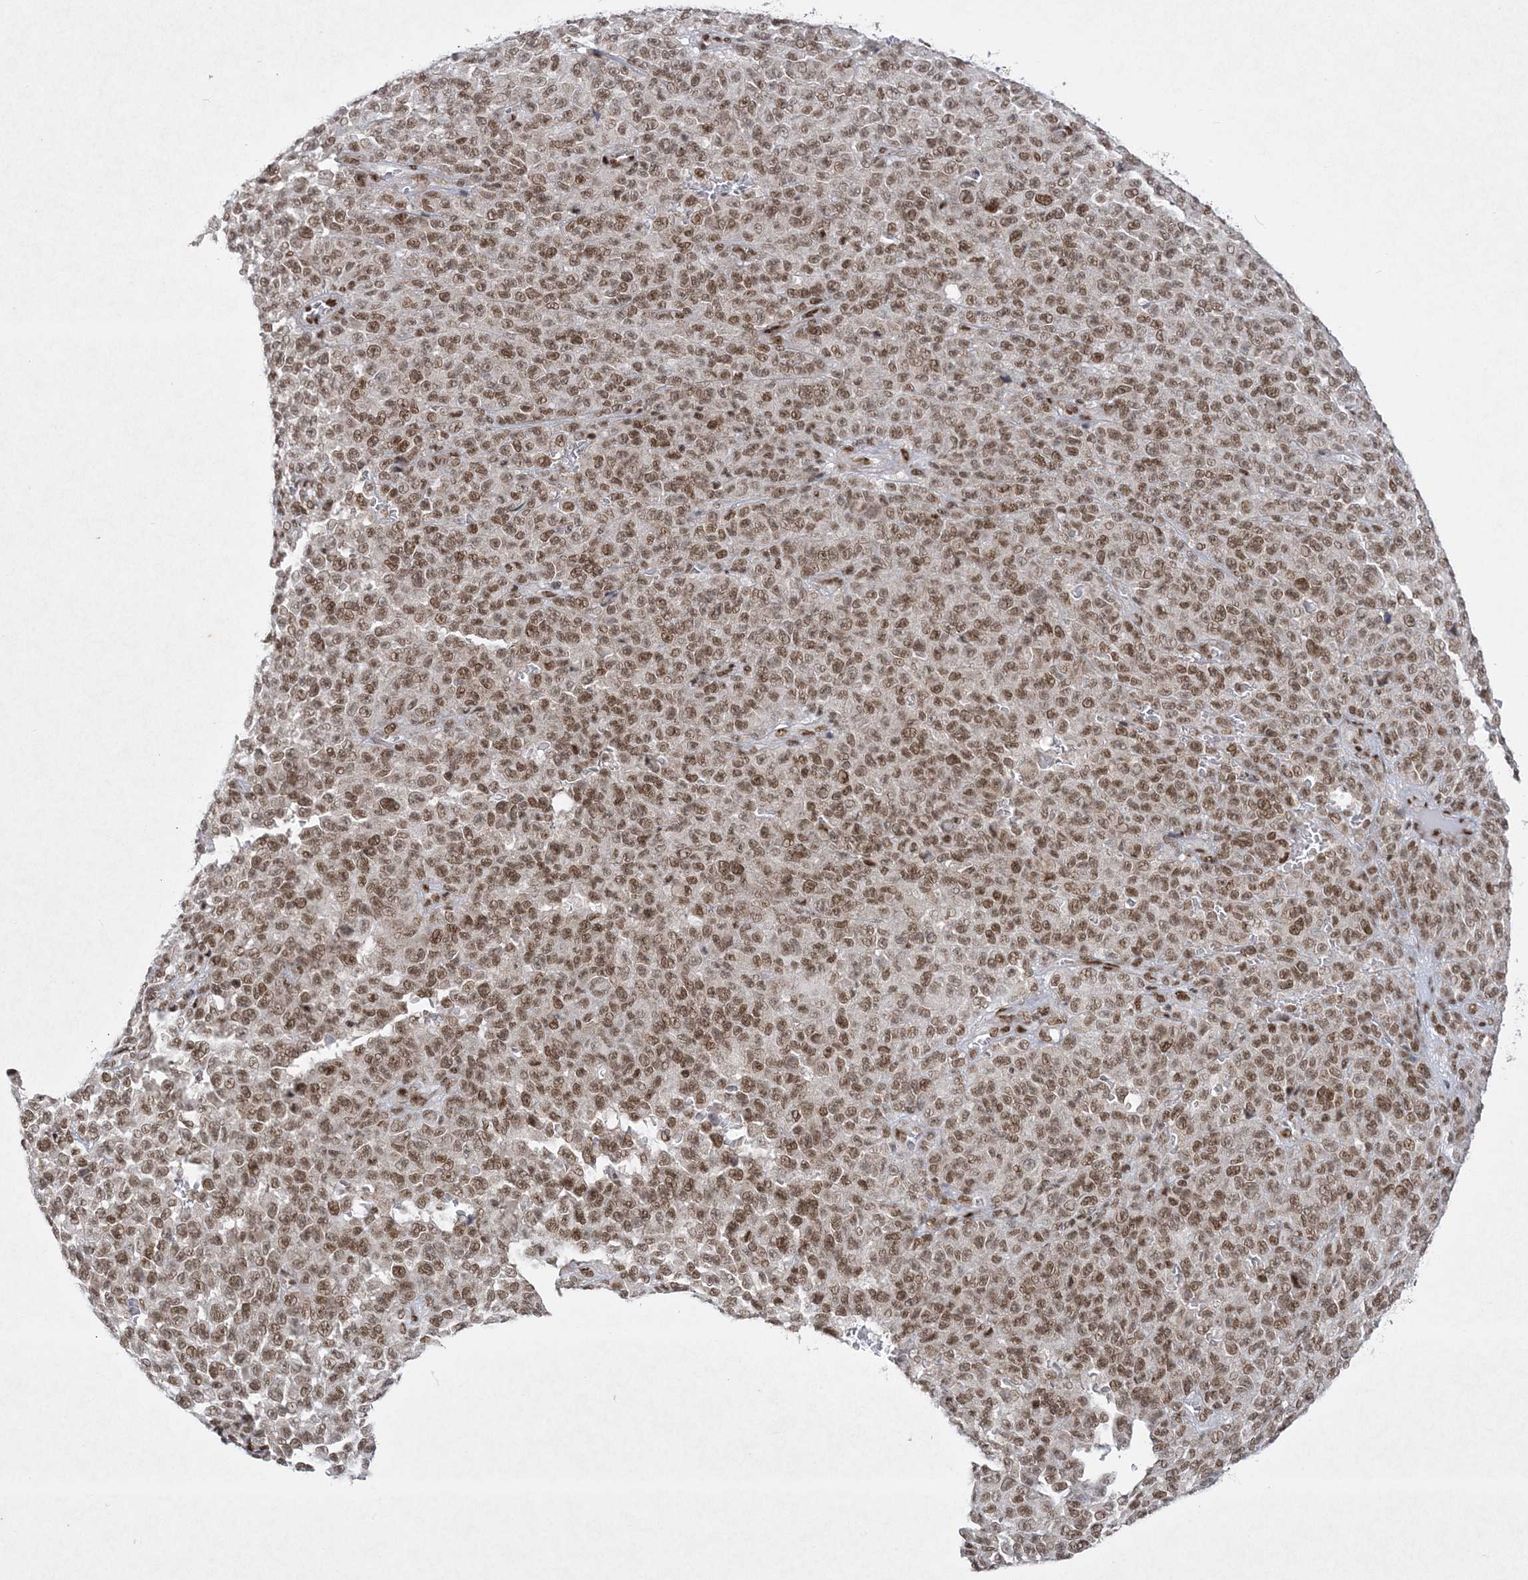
{"staining": {"intensity": "moderate", "quantity": ">75%", "location": "nuclear"}, "tissue": "melanoma", "cell_type": "Tumor cells", "image_type": "cancer", "snomed": [{"axis": "morphology", "description": "Malignant melanoma, NOS"}, {"axis": "topography", "description": "Skin"}], "caption": "Immunohistochemistry micrograph of neoplastic tissue: malignant melanoma stained using immunohistochemistry reveals medium levels of moderate protein expression localized specifically in the nuclear of tumor cells, appearing as a nuclear brown color.", "gene": "PKNOX2", "patient": {"sex": "female", "age": 82}}